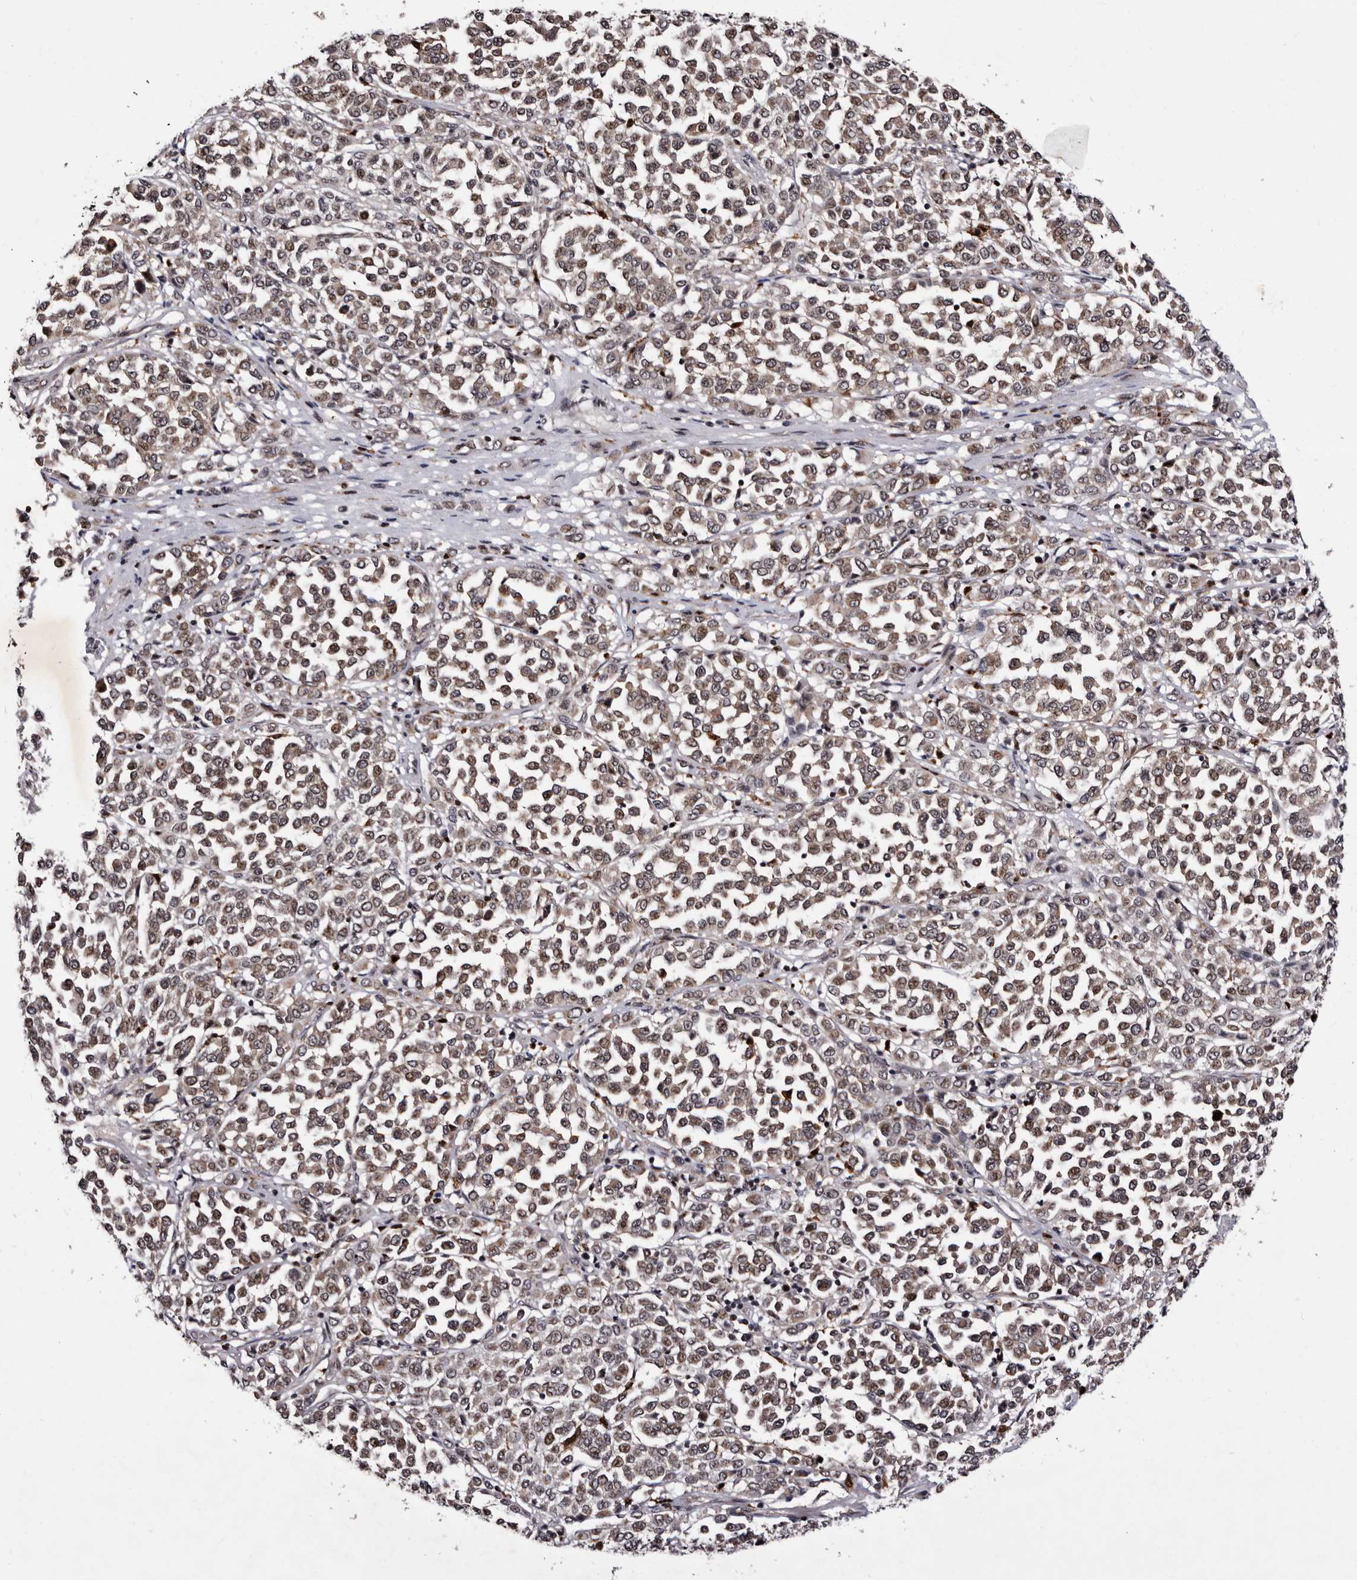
{"staining": {"intensity": "weak", "quantity": ">75%", "location": "cytoplasmic/membranous,nuclear"}, "tissue": "melanoma", "cell_type": "Tumor cells", "image_type": "cancer", "snomed": [{"axis": "morphology", "description": "Malignant melanoma, Metastatic site"}, {"axis": "topography", "description": "Pancreas"}], "caption": "Tumor cells show weak cytoplasmic/membranous and nuclear expression in about >75% of cells in malignant melanoma (metastatic site).", "gene": "TNKS", "patient": {"sex": "female", "age": 30}}